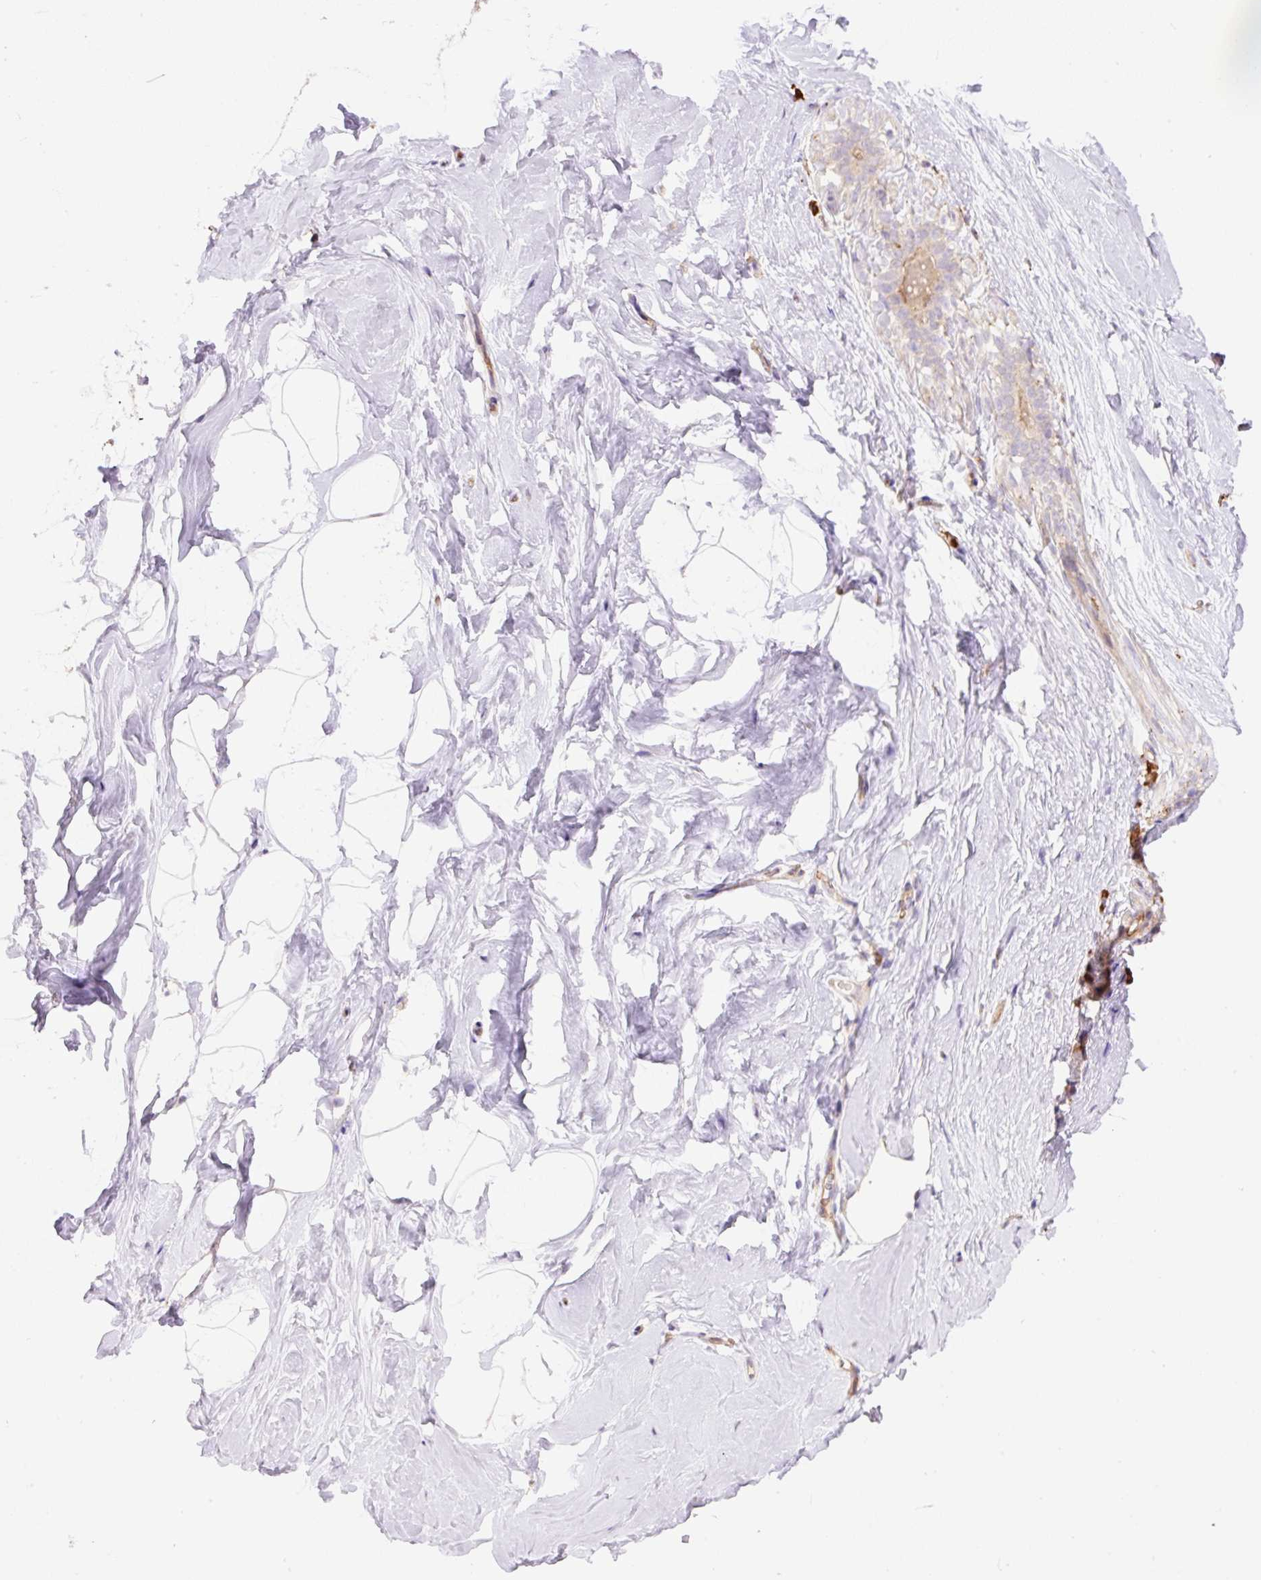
{"staining": {"intensity": "negative", "quantity": "none", "location": "none"}, "tissue": "breast", "cell_type": "Adipocytes", "image_type": "normal", "snomed": [{"axis": "morphology", "description": "Normal tissue, NOS"}, {"axis": "topography", "description": "Breast"}], "caption": "The IHC image has no significant staining in adipocytes of breast.", "gene": "PPME1", "patient": {"sex": "female", "age": 32}}